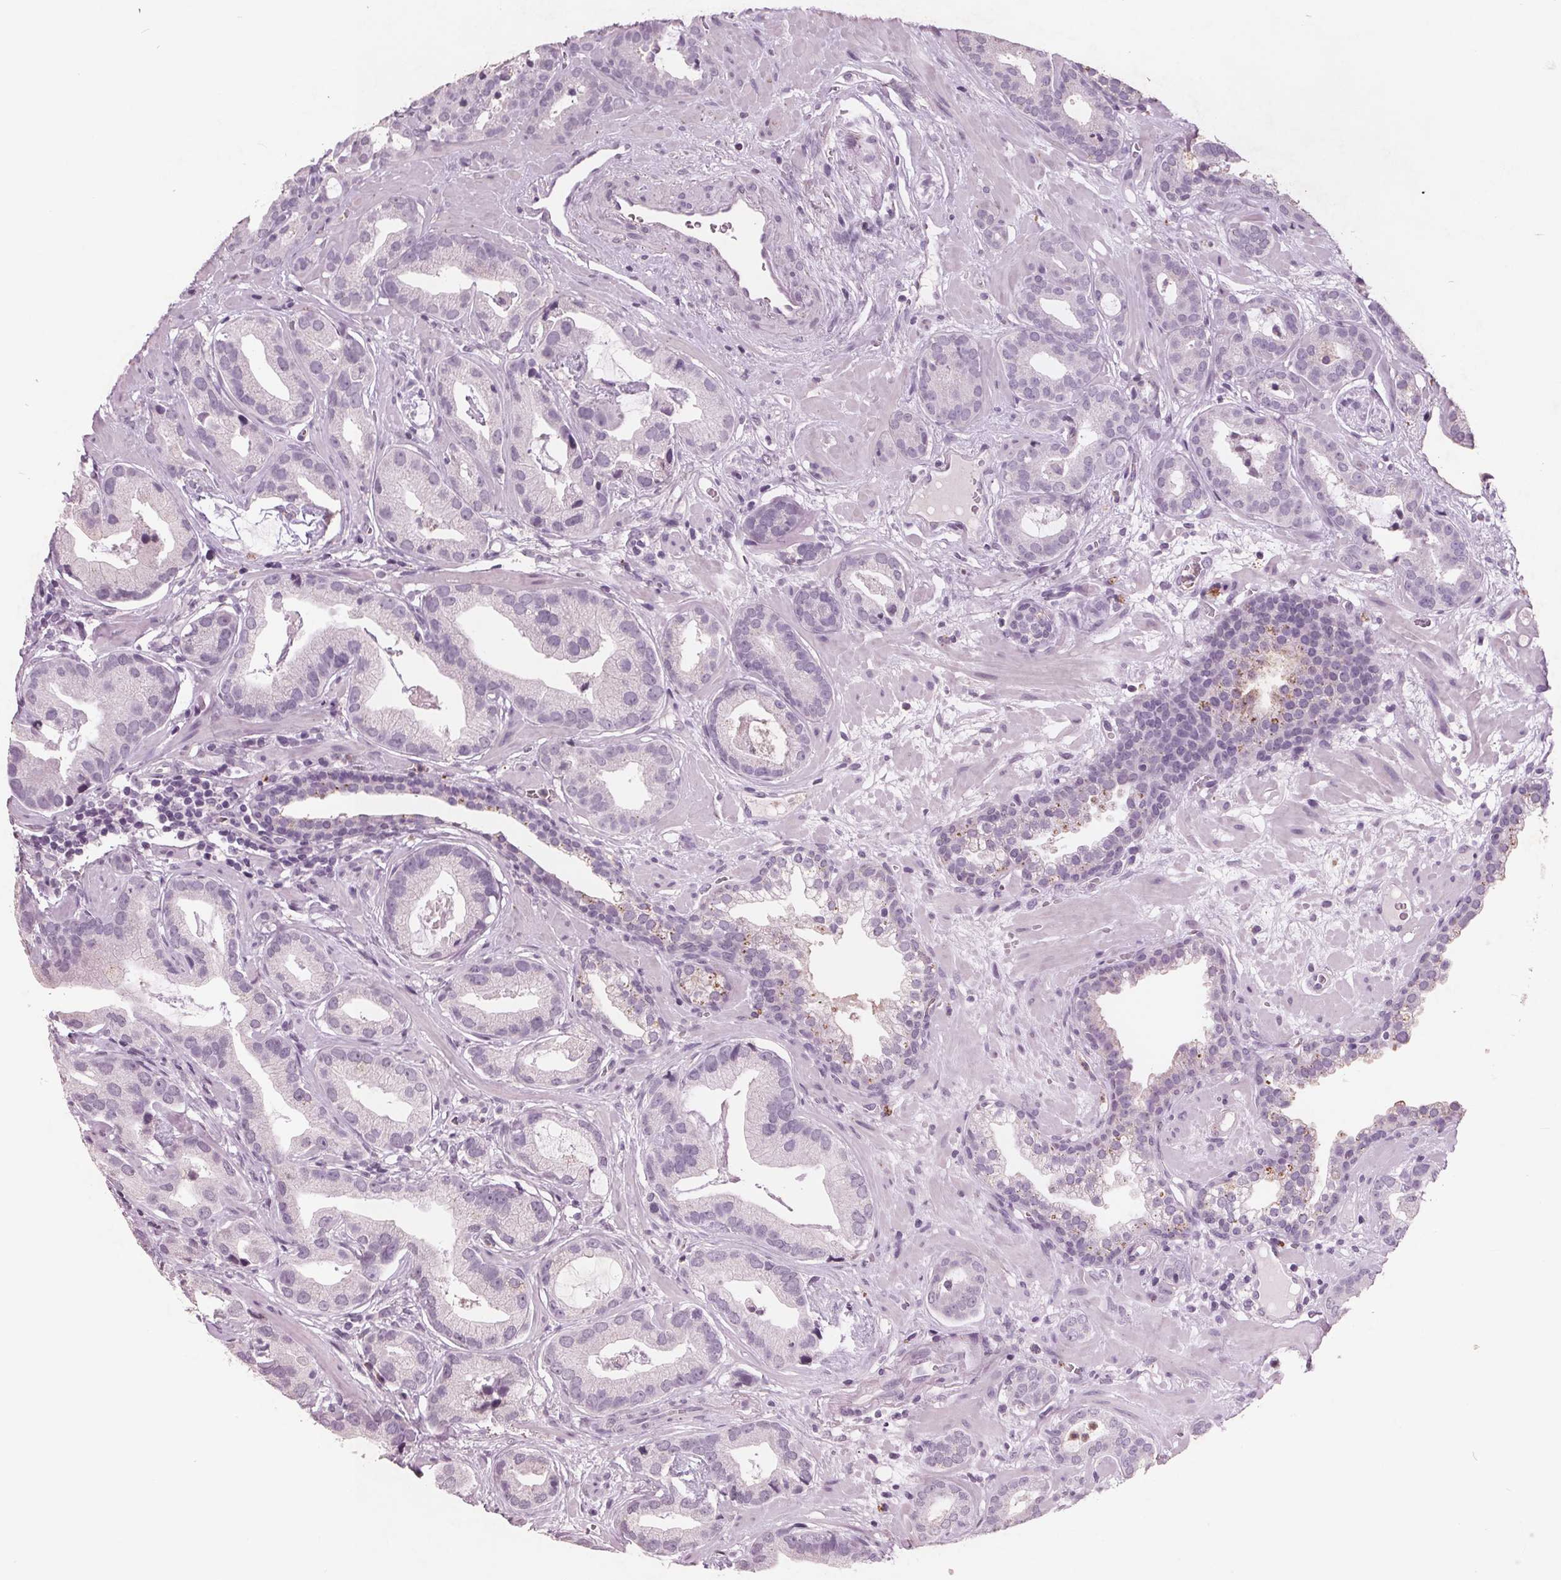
{"staining": {"intensity": "negative", "quantity": "none", "location": "none"}, "tissue": "prostate cancer", "cell_type": "Tumor cells", "image_type": "cancer", "snomed": [{"axis": "morphology", "description": "Adenocarcinoma, Low grade"}, {"axis": "topography", "description": "Prostate"}], "caption": "There is no significant staining in tumor cells of prostate cancer (low-grade adenocarcinoma). Brightfield microscopy of immunohistochemistry stained with DAB (brown) and hematoxylin (blue), captured at high magnification.", "gene": "PTPN14", "patient": {"sex": "male", "age": 62}}